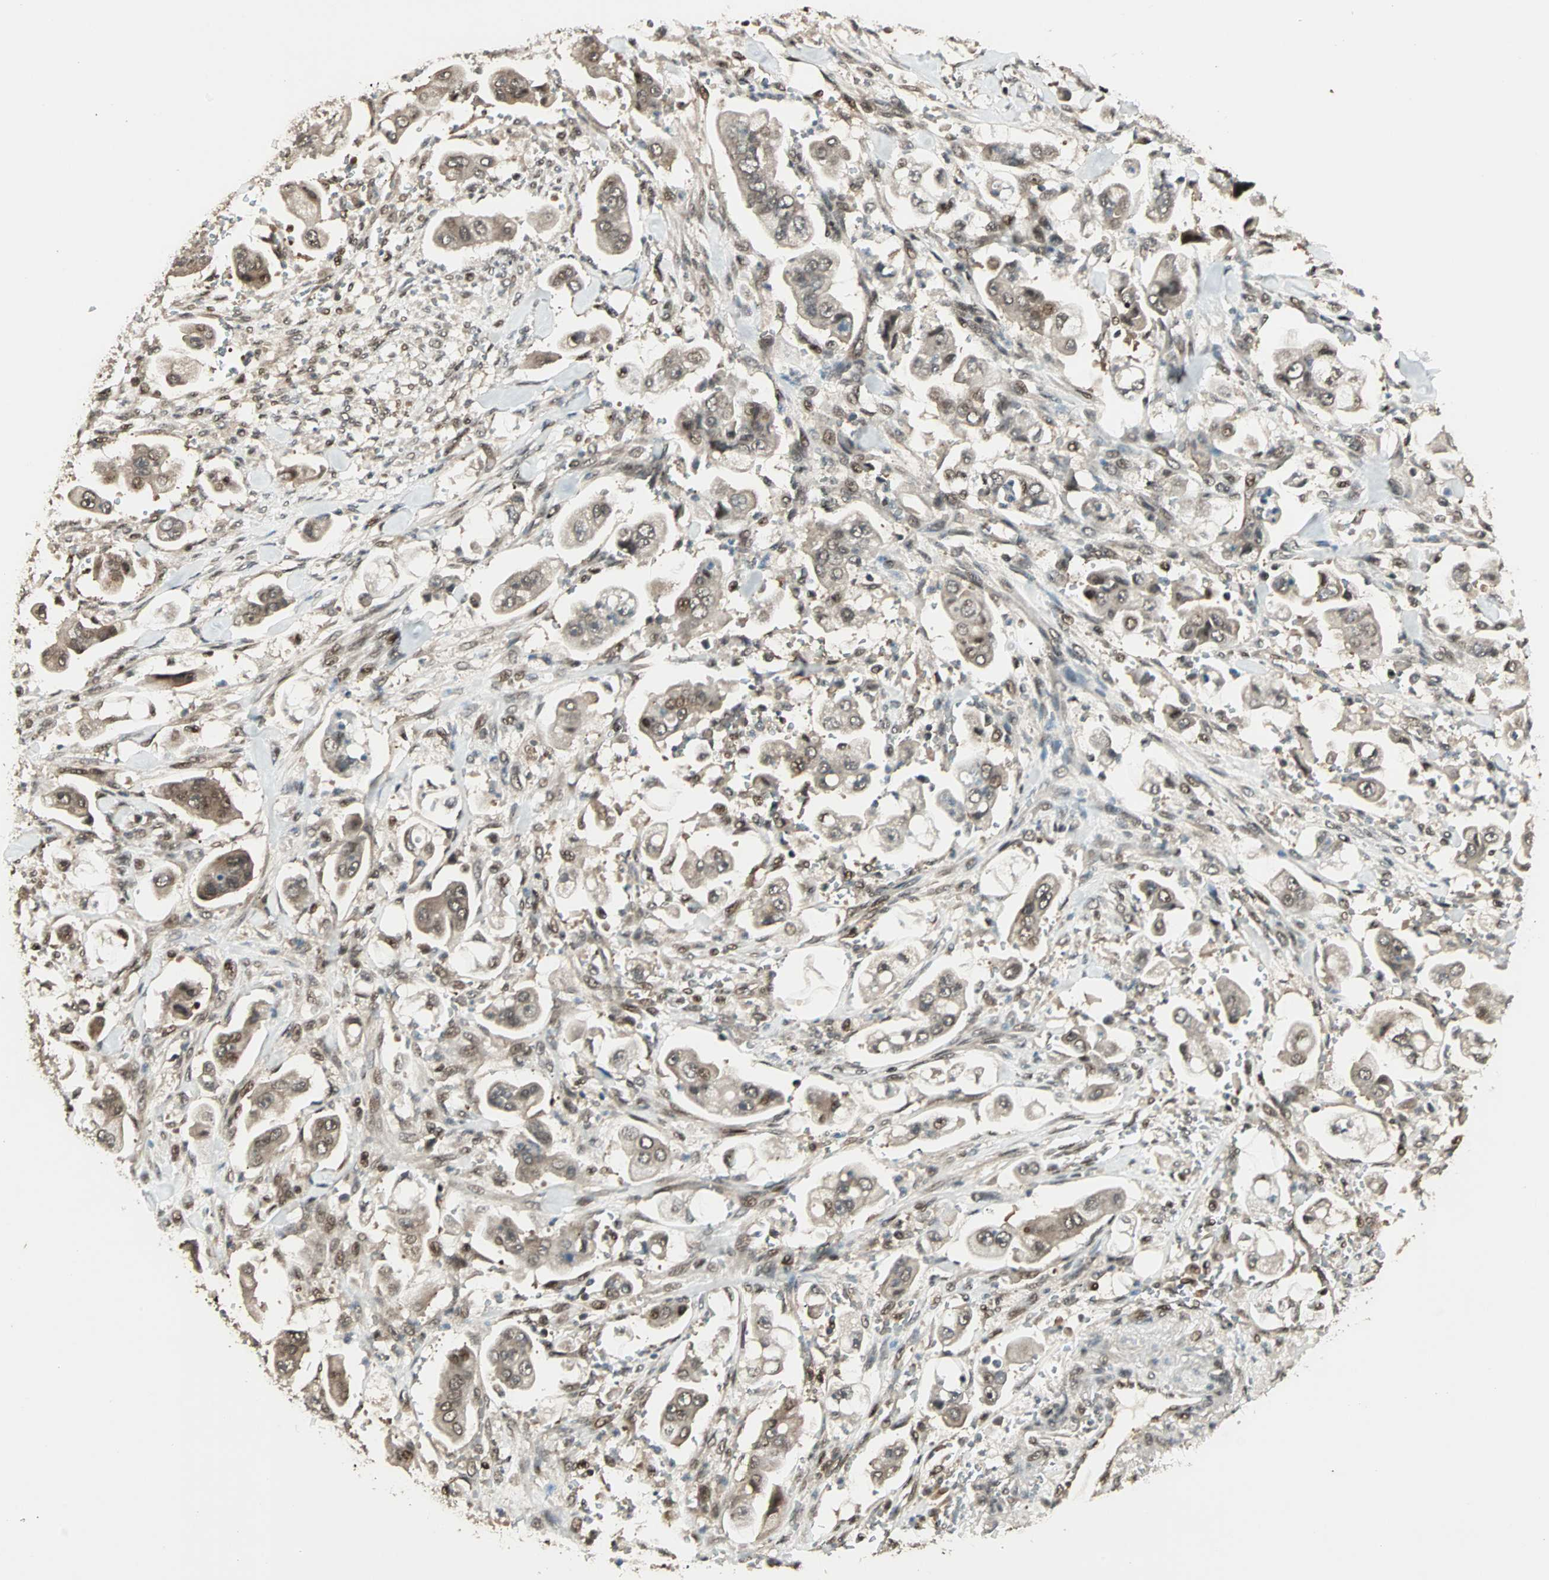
{"staining": {"intensity": "weak", "quantity": ">75%", "location": "cytoplasmic/membranous,nuclear"}, "tissue": "stomach cancer", "cell_type": "Tumor cells", "image_type": "cancer", "snomed": [{"axis": "morphology", "description": "Adenocarcinoma, NOS"}, {"axis": "topography", "description": "Stomach"}], "caption": "The immunohistochemical stain shows weak cytoplasmic/membranous and nuclear expression in tumor cells of stomach cancer (adenocarcinoma) tissue.", "gene": "ZNF701", "patient": {"sex": "male", "age": 62}}